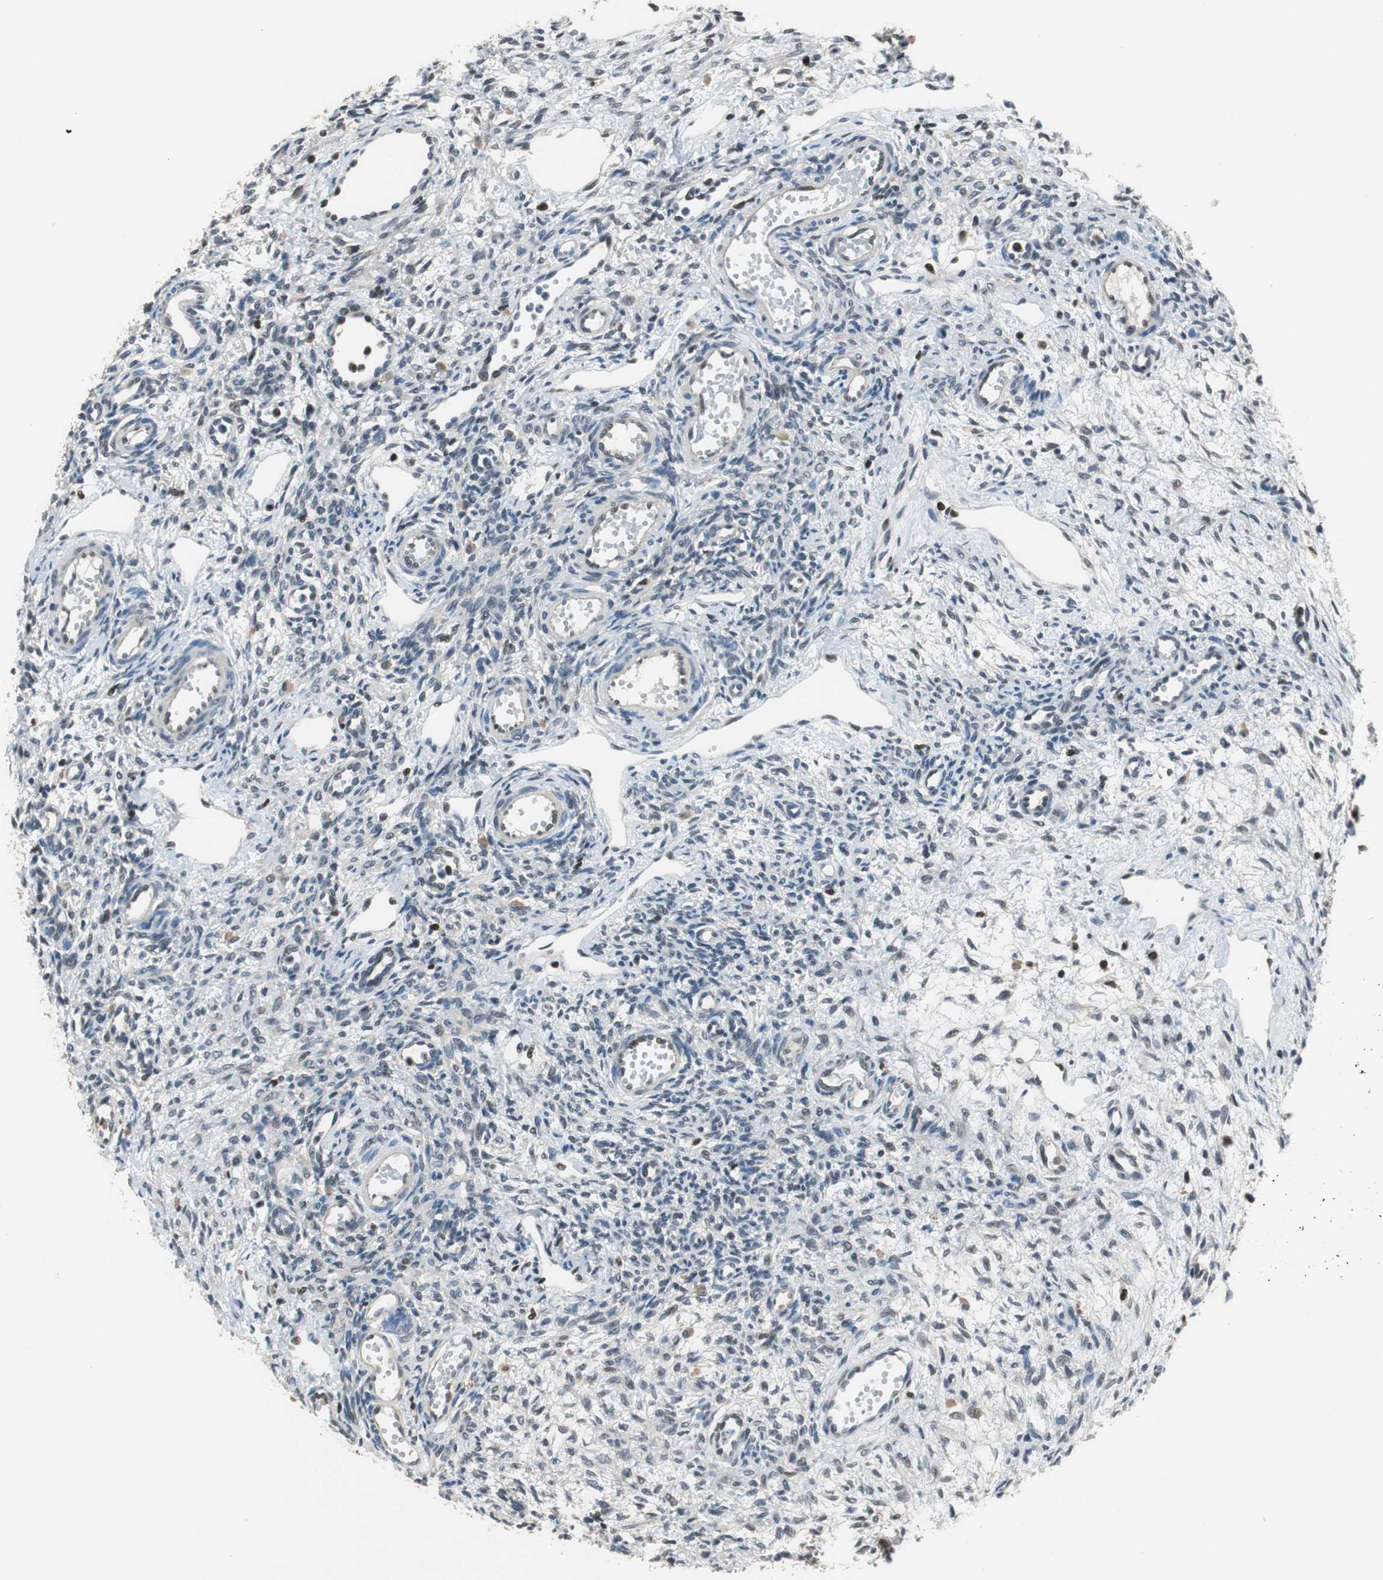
{"staining": {"intensity": "weak", "quantity": "<25%", "location": "nuclear"}, "tissue": "ovary", "cell_type": "Follicle cells", "image_type": "normal", "snomed": [{"axis": "morphology", "description": "Normal tissue, NOS"}, {"axis": "topography", "description": "Ovary"}], "caption": "High power microscopy photomicrograph of an IHC photomicrograph of benign ovary, revealing no significant expression in follicle cells. Nuclei are stained in blue.", "gene": "MAFB", "patient": {"sex": "female", "age": 33}}